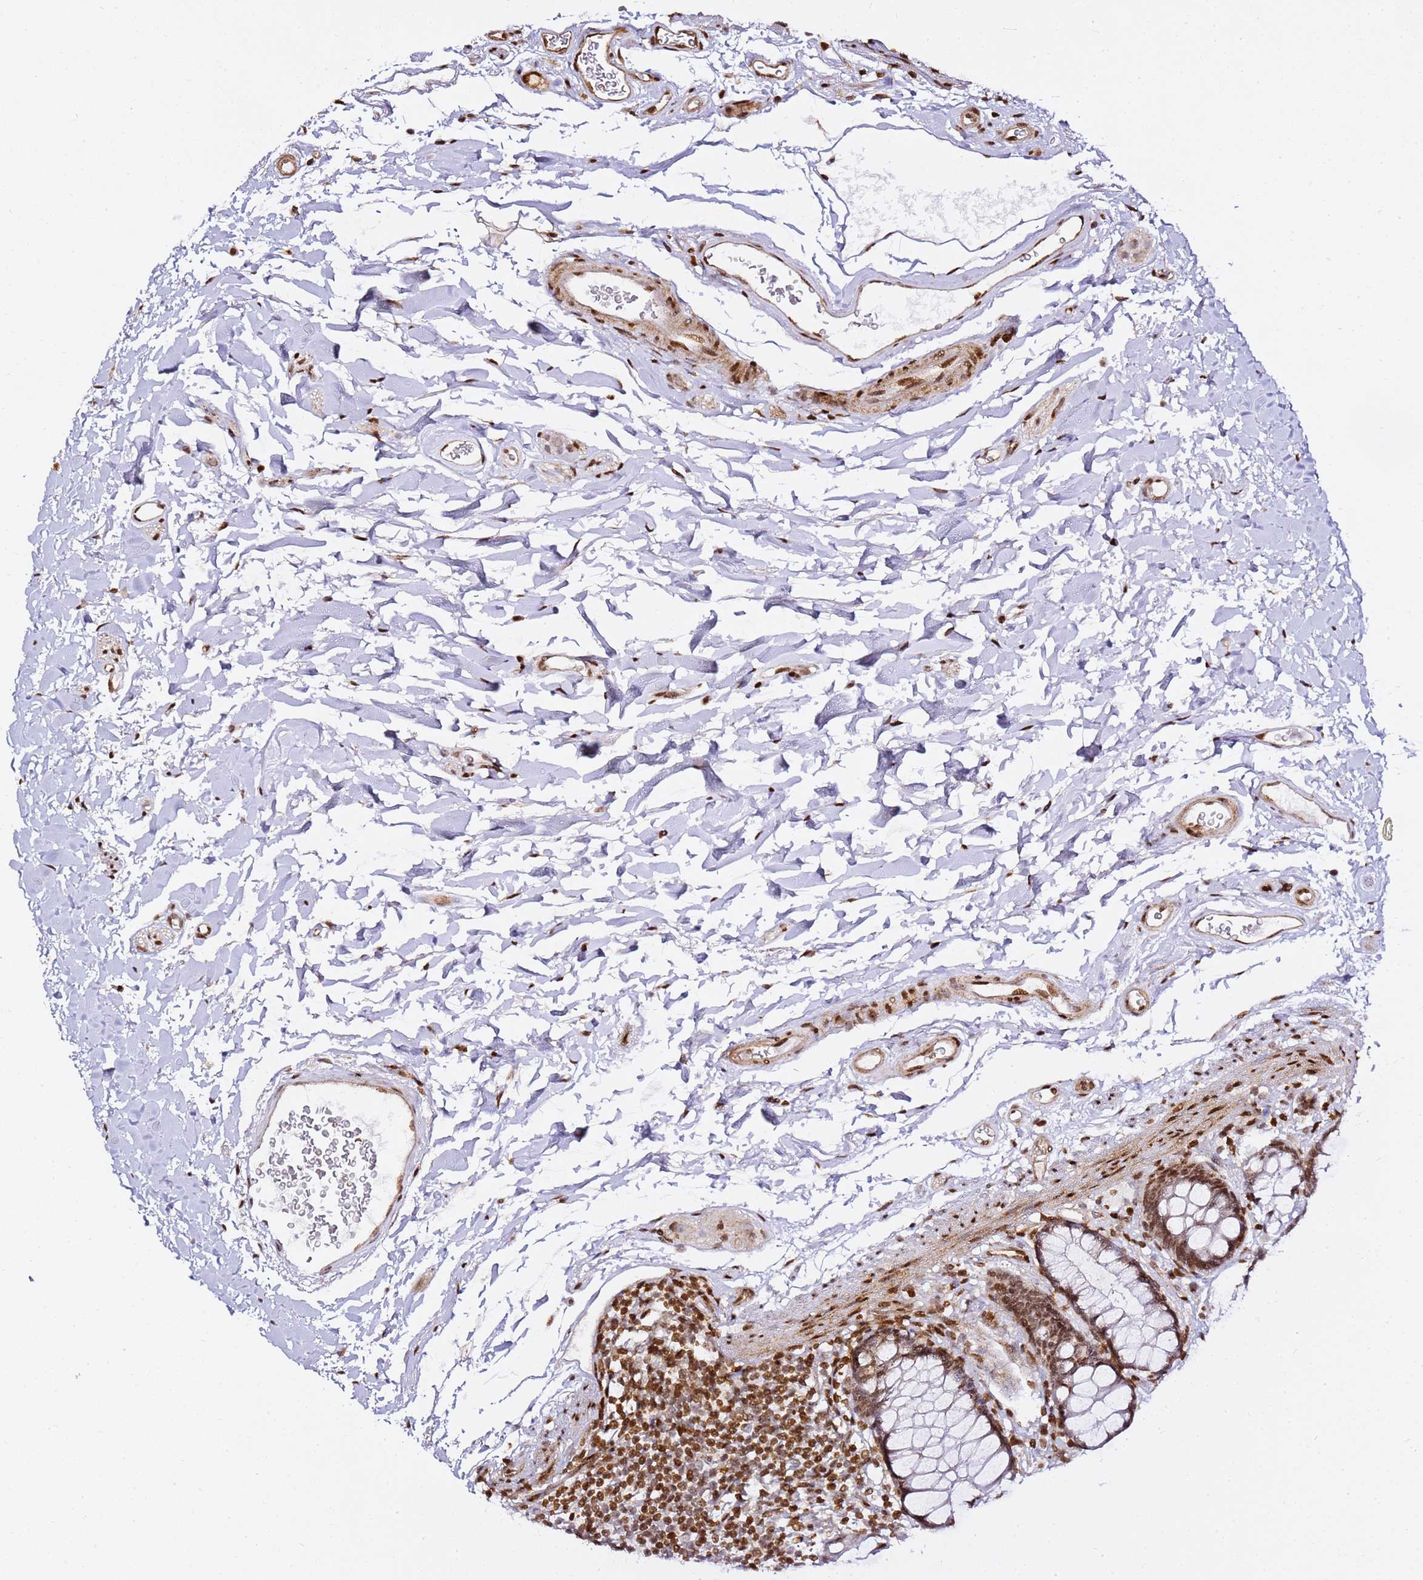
{"staining": {"intensity": "moderate", "quantity": ">75%", "location": "nuclear"}, "tissue": "rectum", "cell_type": "Glandular cells", "image_type": "normal", "snomed": [{"axis": "morphology", "description": "Normal tissue, NOS"}, {"axis": "topography", "description": "Rectum"}], "caption": "An image showing moderate nuclear staining in approximately >75% of glandular cells in benign rectum, as visualized by brown immunohistochemical staining.", "gene": "GBP2", "patient": {"sex": "female", "age": 65}}